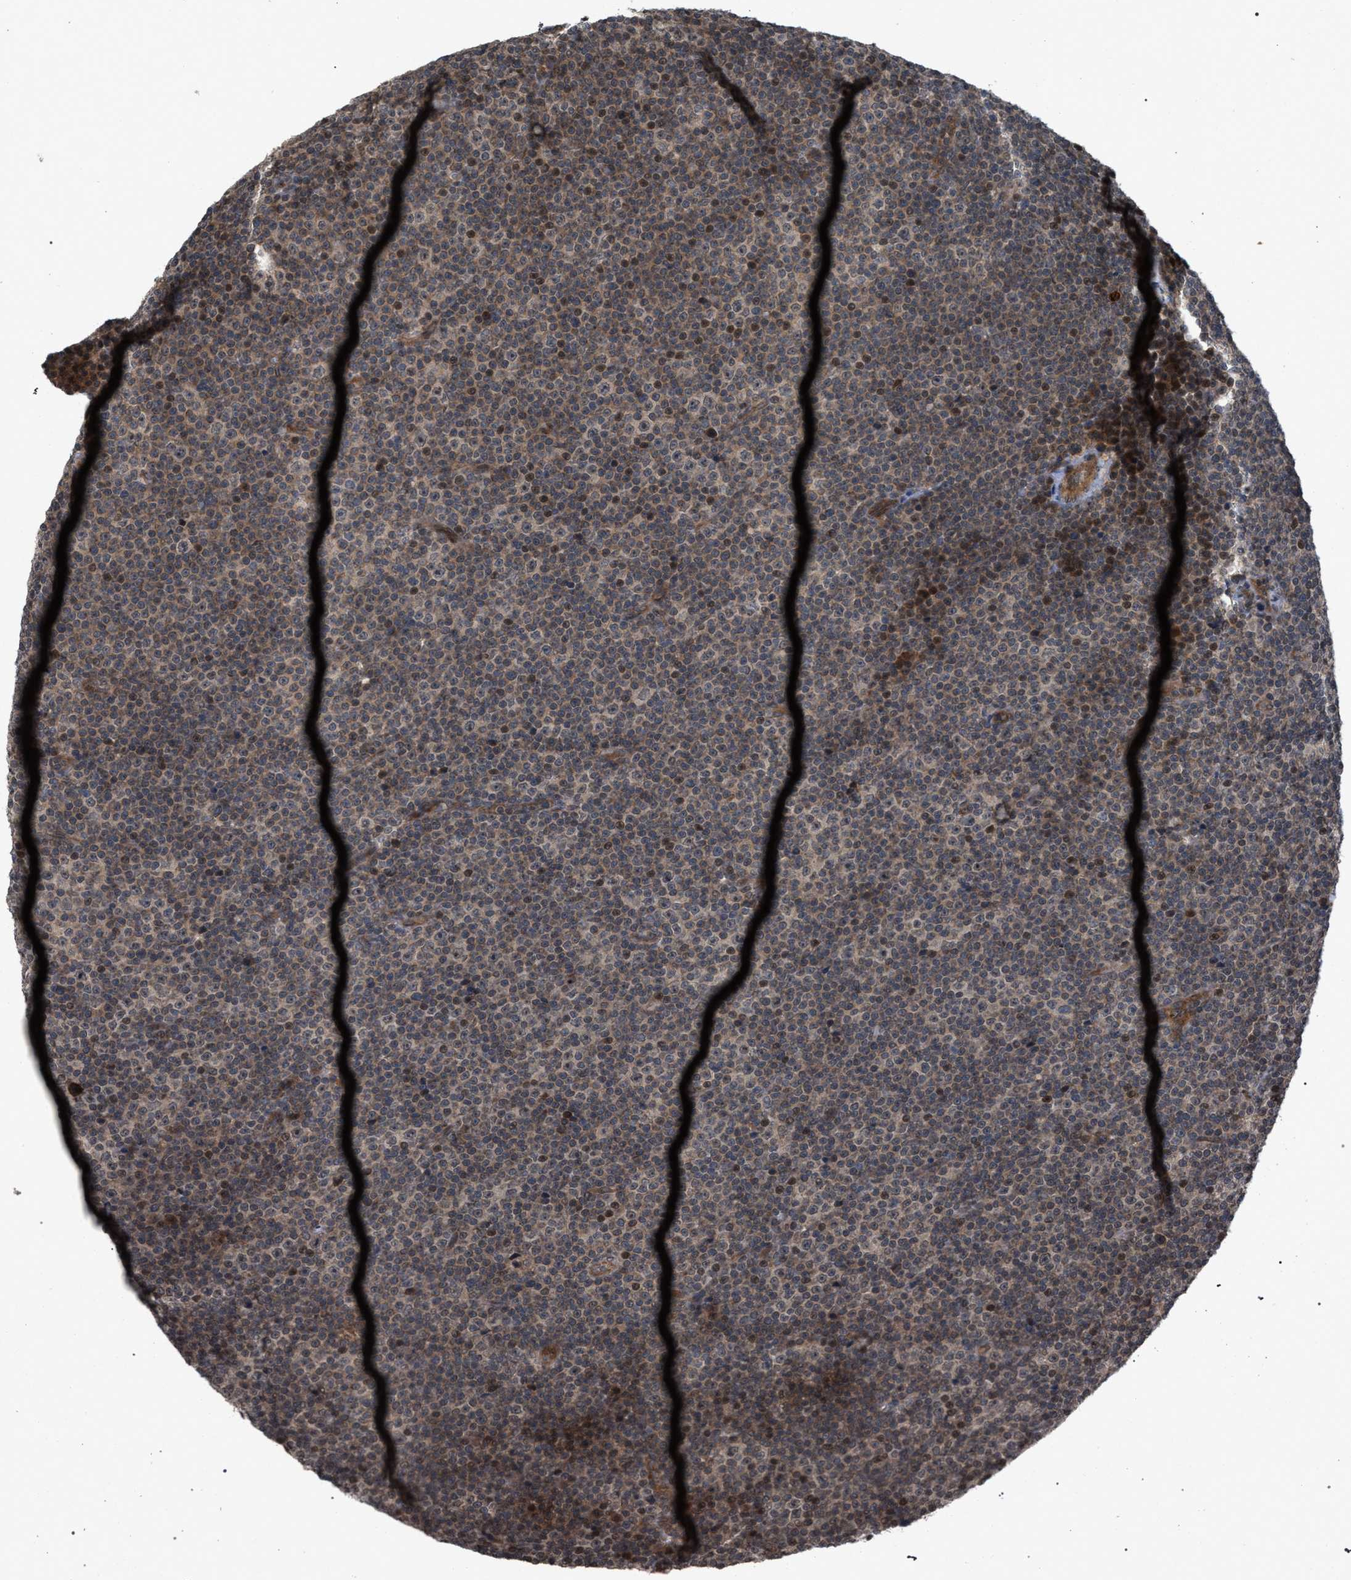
{"staining": {"intensity": "moderate", "quantity": "25%-75%", "location": "nuclear"}, "tissue": "lymphoma", "cell_type": "Tumor cells", "image_type": "cancer", "snomed": [{"axis": "morphology", "description": "Malignant lymphoma, non-Hodgkin's type, Low grade"}, {"axis": "topography", "description": "Lymph node"}], "caption": "Immunohistochemical staining of low-grade malignant lymphoma, non-Hodgkin's type demonstrates medium levels of moderate nuclear protein staining in about 25%-75% of tumor cells. Immunohistochemistry stains the protein of interest in brown and the nuclei are stained blue.", "gene": "IRAK4", "patient": {"sex": "female", "age": 67}}